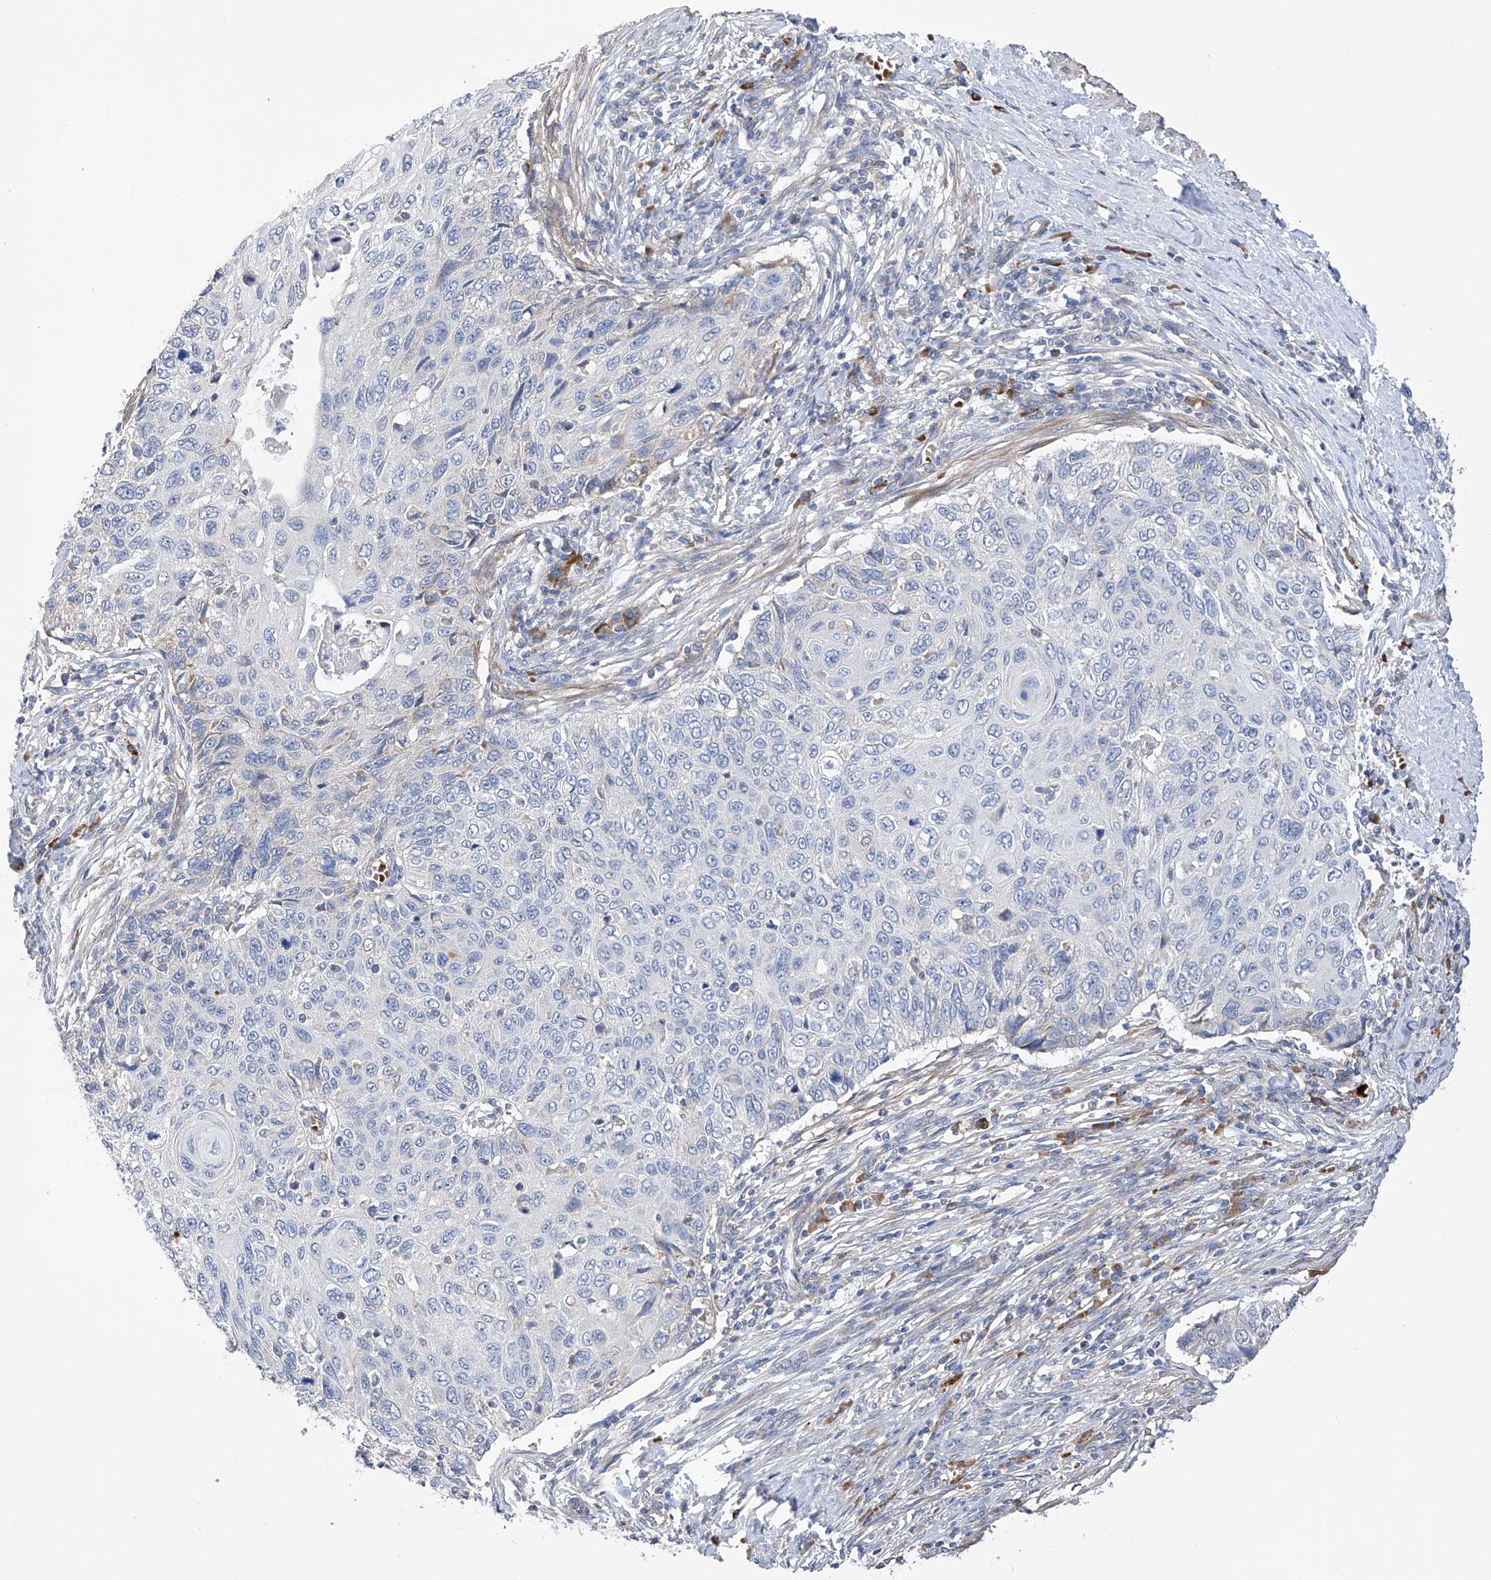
{"staining": {"intensity": "negative", "quantity": "none", "location": "none"}, "tissue": "cervical cancer", "cell_type": "Tumor cells", "image_type": "cancer", "snomed": [{"axis": "morphology", "description": "Squamous cell carcinoma, NOS"}, {"axis": "topography", "description": "Cervix"}], "caption": "The immunohistochemistry (IHC) micrograph has no significant positivity in tumor cells of squamous cell carcinoma (cervical) tissue.", "gene": "NFATC4", "patient": {"sex": "female", "age": 70}}